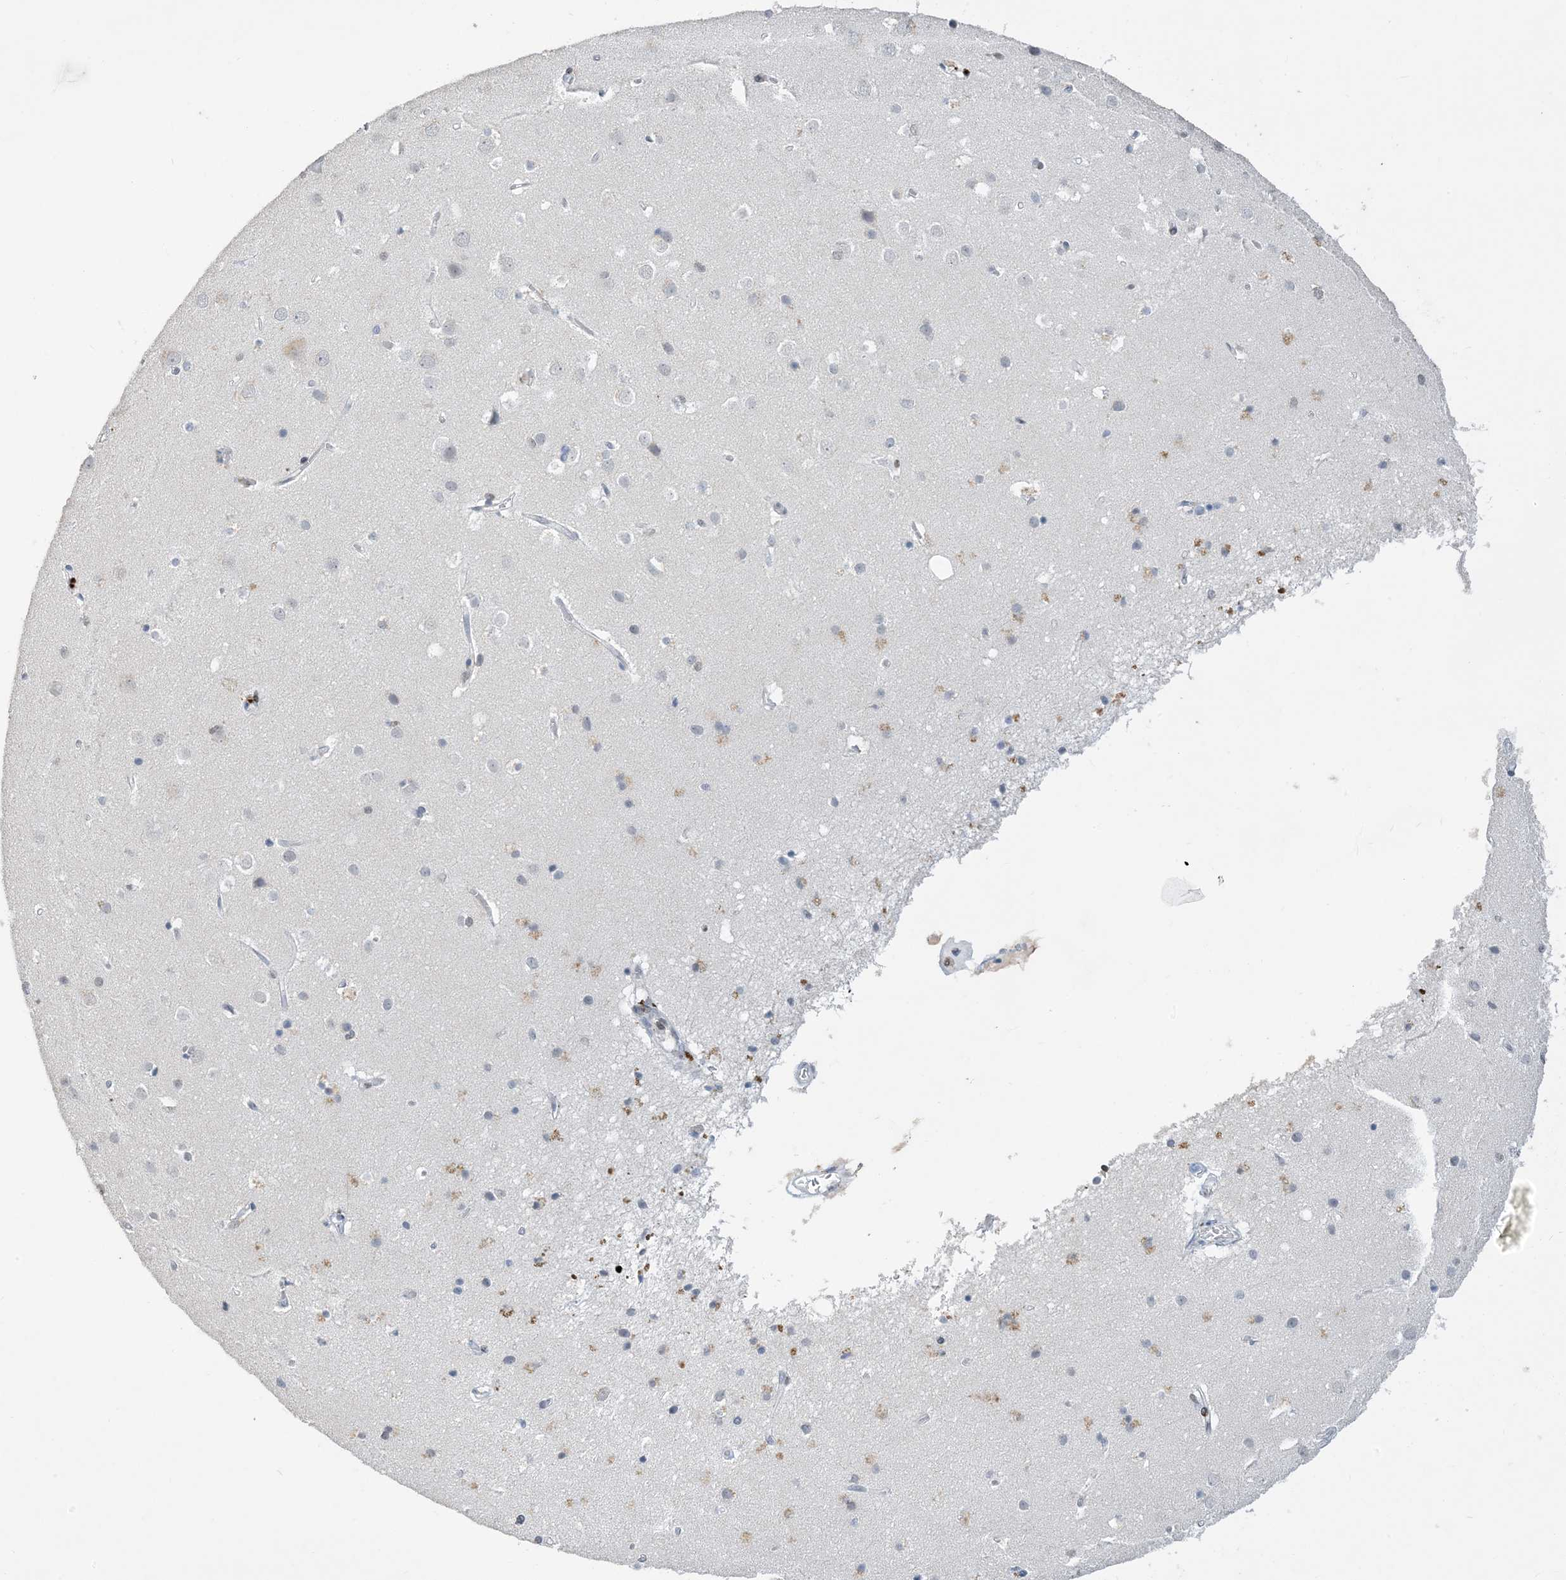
{"staining": {"intensity": "negative", "quantity": "none", "location": "none"}, "tissue": "cerebral cortex", "cell_type": "Endothelial cells", "image_type": "normal", "snomed": [{"axis": "morphology", "description": "Normal tissue, NOS"}, {"axis": "topography", "description": "Cerebral cortex"}], "caption": "DAB (3,3'-diaminobenzidine) immunohistochemical staining of normal human cerebral cortex exhibits no significant positivity in endothelial cells. (Stains: DAB immunohistochemistry with hematoxylin counter stain, Microscopy: brightfield microscopy at high magnification).", "gene": "SLC25A53", "patient": {"sex": "male", "age": 54}}